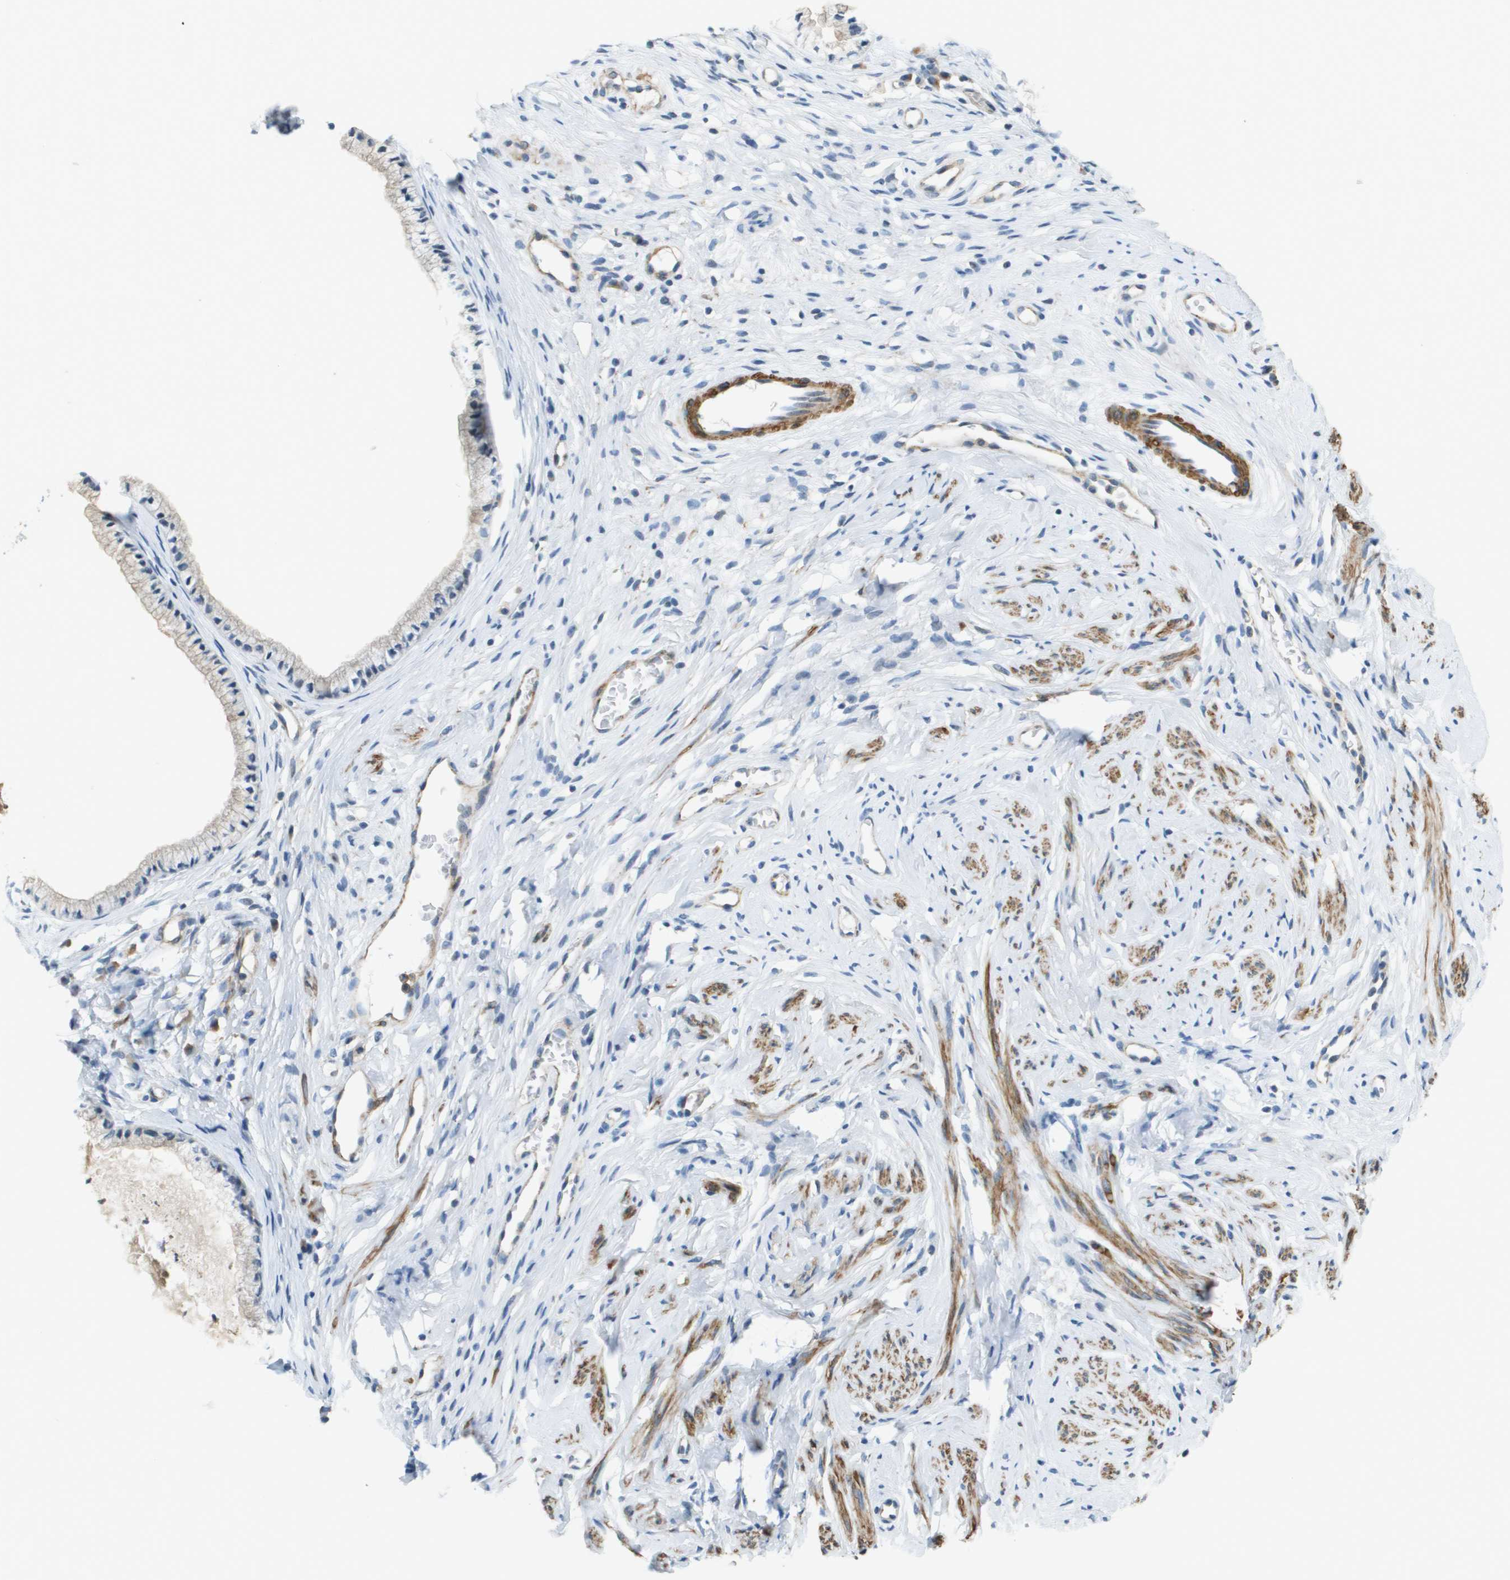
{"staining": {"intensity": "negative", "quantity": "none", "location": "none"}, "tissue": "cervix", "cell_type": "Glandular cells", "image_type": "normal", "snomed": [{"axis": "morphology", "description": "Normal tissue, NOS"}, {"axis": "topography", "description": "Cervix"}], "caption": "The immunohistochemistry photomicrograph has no significant expression in glandular cells of cervix.", "gene": "MYH11", "patient": {"sex": "female", "age": 77}}